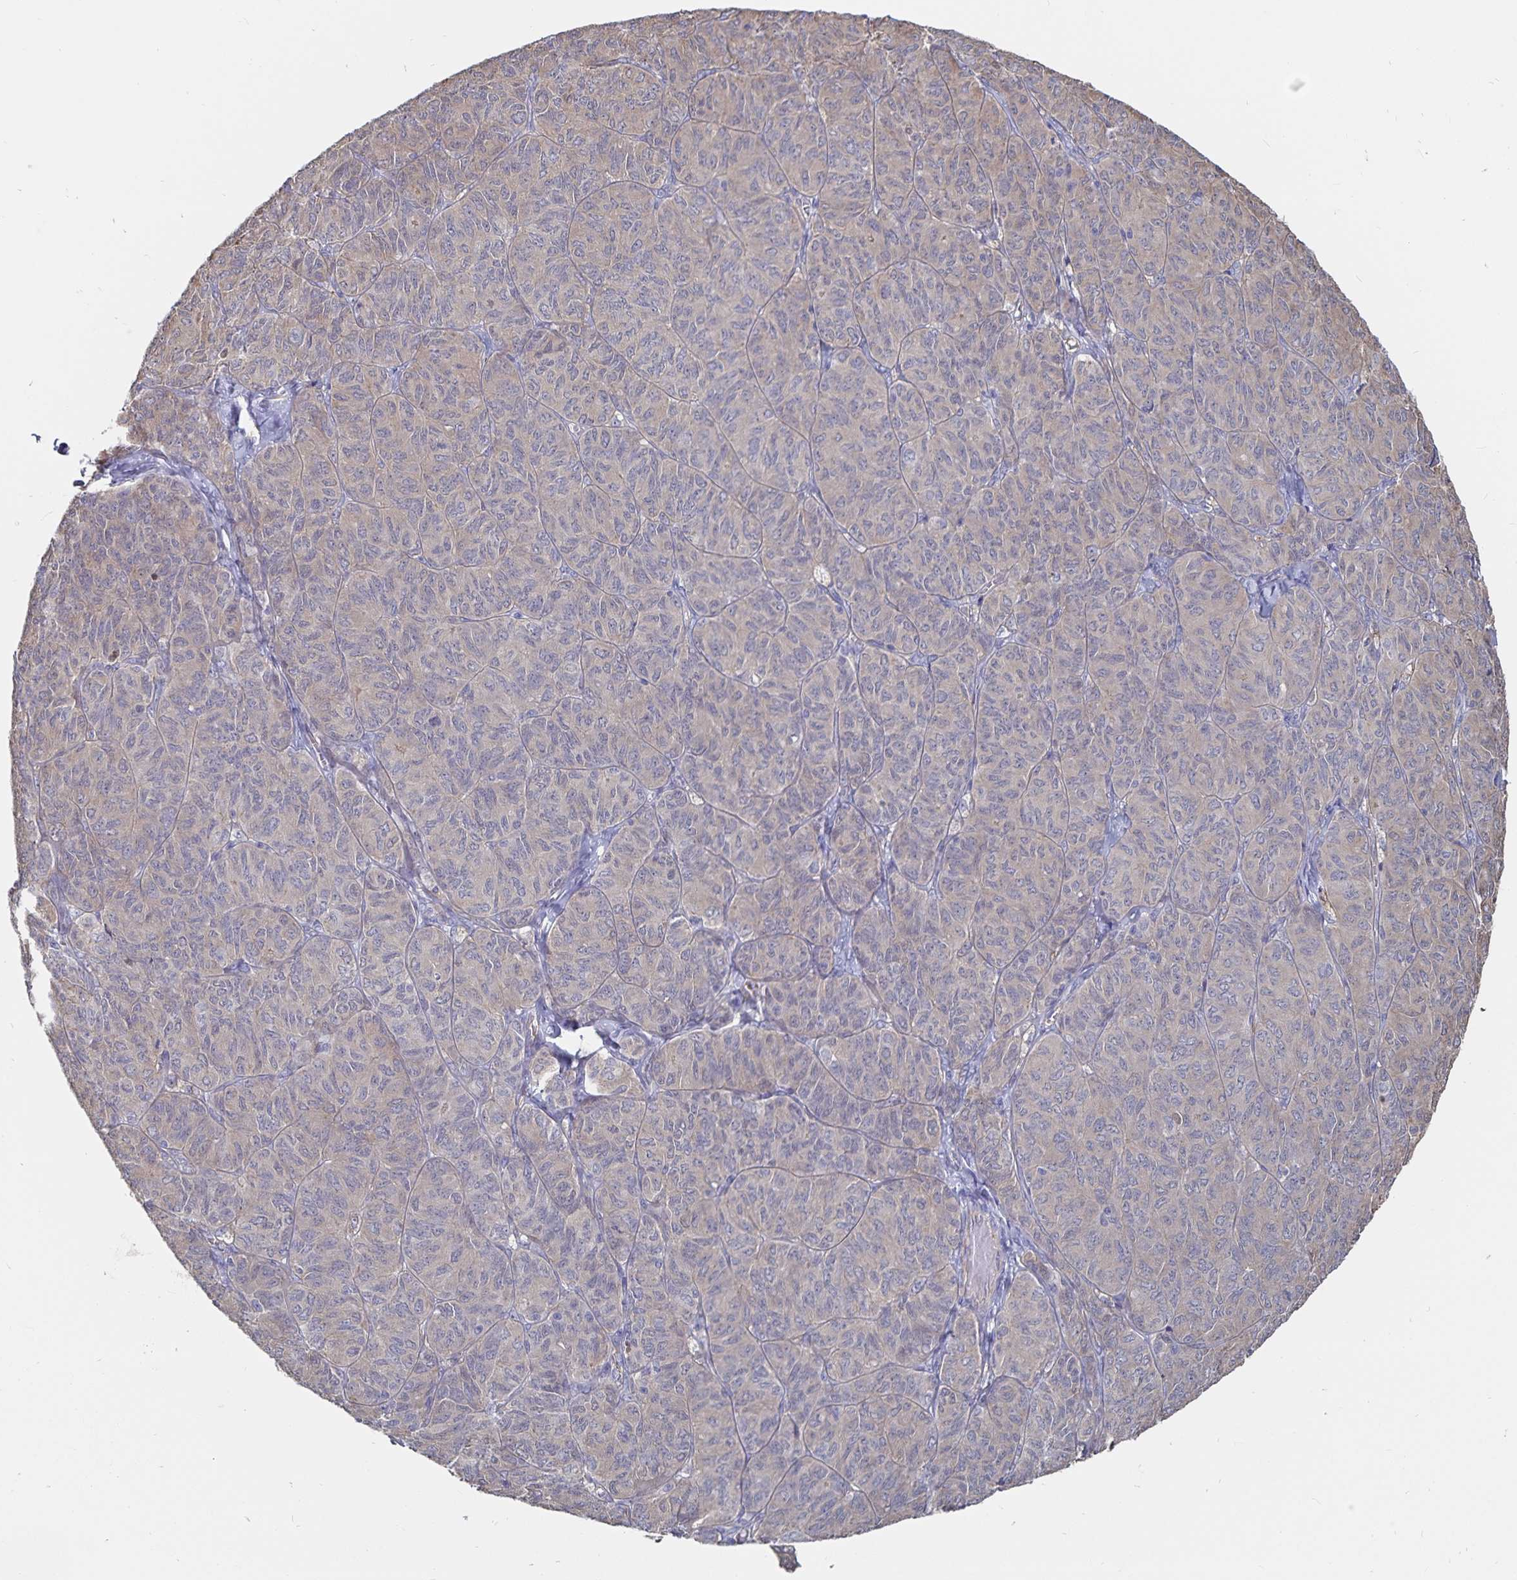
{"staining": {"intensity": "weak", "quantity": "25%-75%", "location": "cytoplasmic/membranous"}, "tissue": "ovarian cancer", "cell_type": "Tumor cells", "image_type": "cancer", "snomed": [{"axis": "morphology", "description": "Carcinoma, endometroid"}, {"axis": "topography", "description": "Ovary"}], "caption": "This is a micrograph of immunohistochemistry staining of ovarian cancer, which shows weak staining in the cytoplasmic/membranous of tumor cells.", "gene": "SSTR1", "patient": {"sex": "female", "age": 80}}